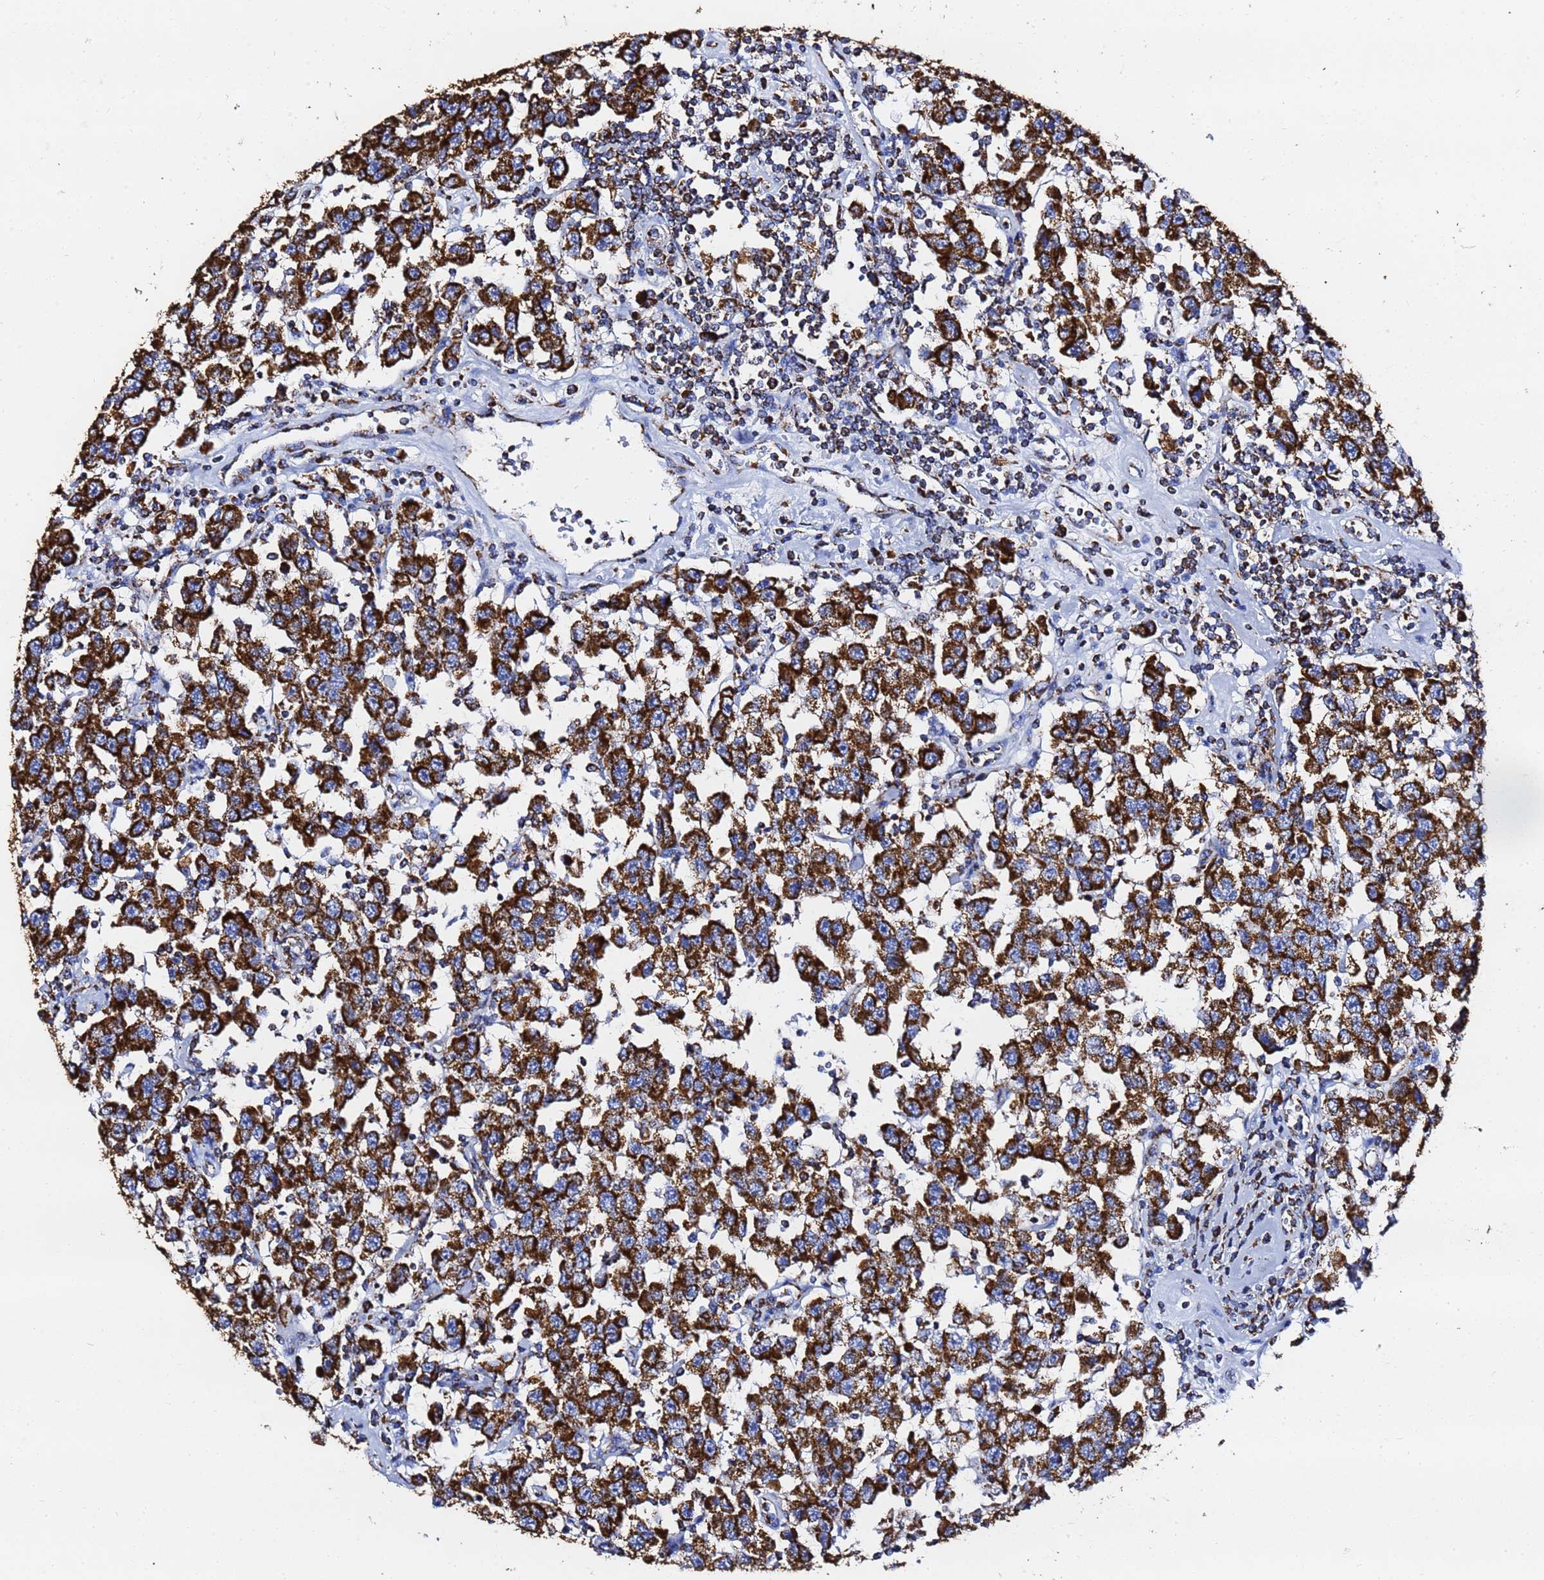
{"staining": {"intensity": "strong", "quantity": ">75%", "location": "cytoplasmic/membranous"}, "tissue": "testis cancer", "cell_type": "Tumor cells", "image_type": "cancer", "snomed": [{"axis": "morphology", "description": "Seminoma, NOS"}, {"axis": "topography", "description": "Testis"}], "caption": "Protein staining demonstrates strong cytoplasmic/membranous staining in approximately >75% of tumor cells in testis cancer (seminoma).", "gene": "PHB2", "patient": {"sex": "male", "age": 41}}